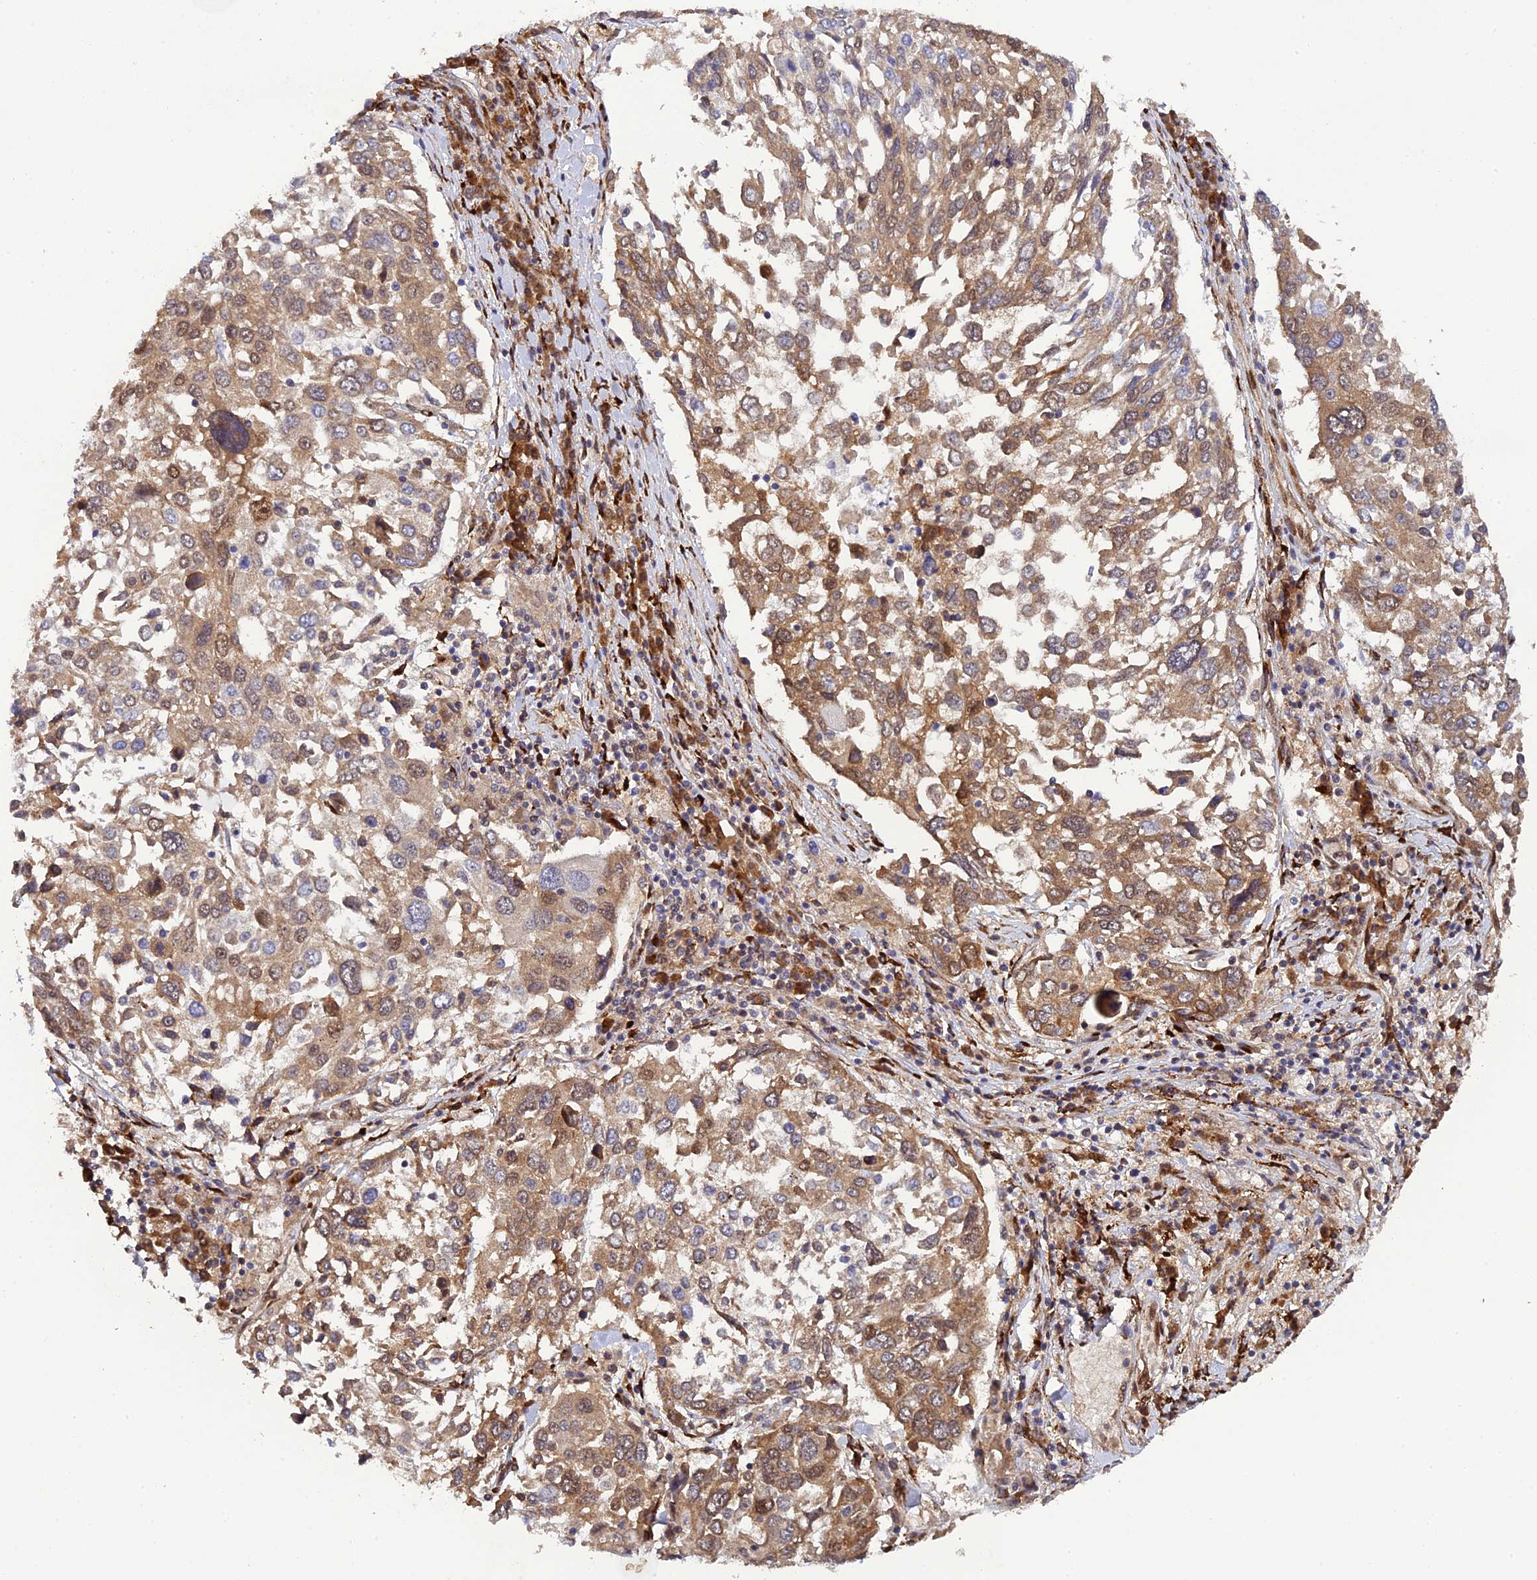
{"staining": {"intensity": "moderate", "quantity": ">75%", "location": "cytoplasmic/membranous,nuclear"}, "tissue": "lung cancer", "cell_type": "Tumor cells", "image_type": "cancer", "snomed": [{"axis": "morphology", "description": "Squamous cell carcinoma, NOS"}, {"axis": "topography", "description": "Lung"}], "caption": "Moderate cytoplasmic/membranous and nuclear expression is appreciated in about >75% of tumor cells in lung squamous cell carcinoma. (brown staining indicates protein expression, while blue staining denotes nuclei).", "gene": "P3H3", "patient": {"sex": "male", "age": 65}}